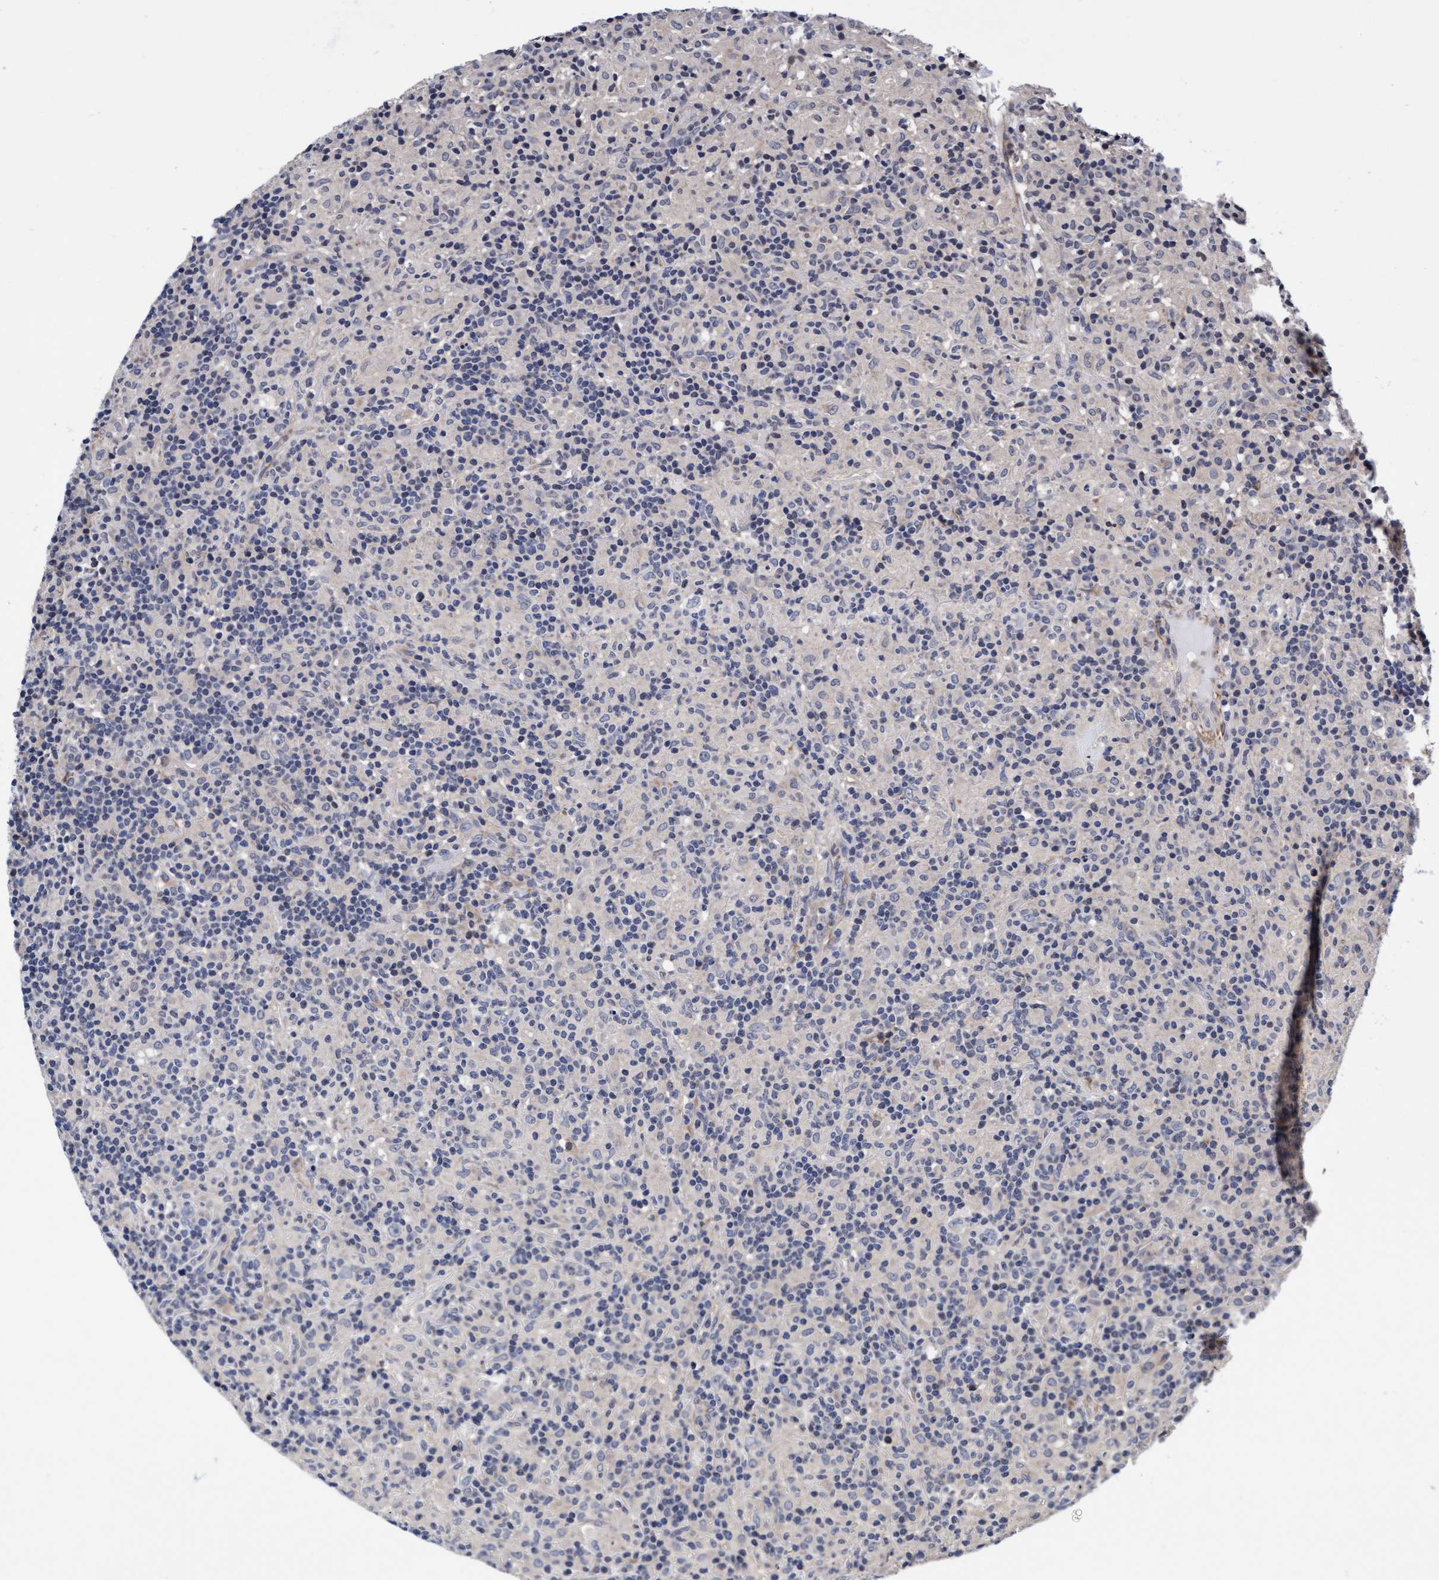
{"staining": {"intensity": "negative", "quantity": "none", "location": "none"}, "tissue": "lymphoma", "cell_type": "Tumor cells", "image_type": "cancer", "snomed": [{"axis": "morphology", "description": "Hodgkin's disease, NOS"}, {"axis": "topography", "description": "Lymph node"}], "caption": "The immunohistochemistry photomicrograph has no significant expression in tumor cells of lymphoma tissue. (Immunohistochemistry (ihc), brightfield microscopy, high magnification).", "gene": "EFCAB13", "patient": {"sex": "male", "age": 70}}